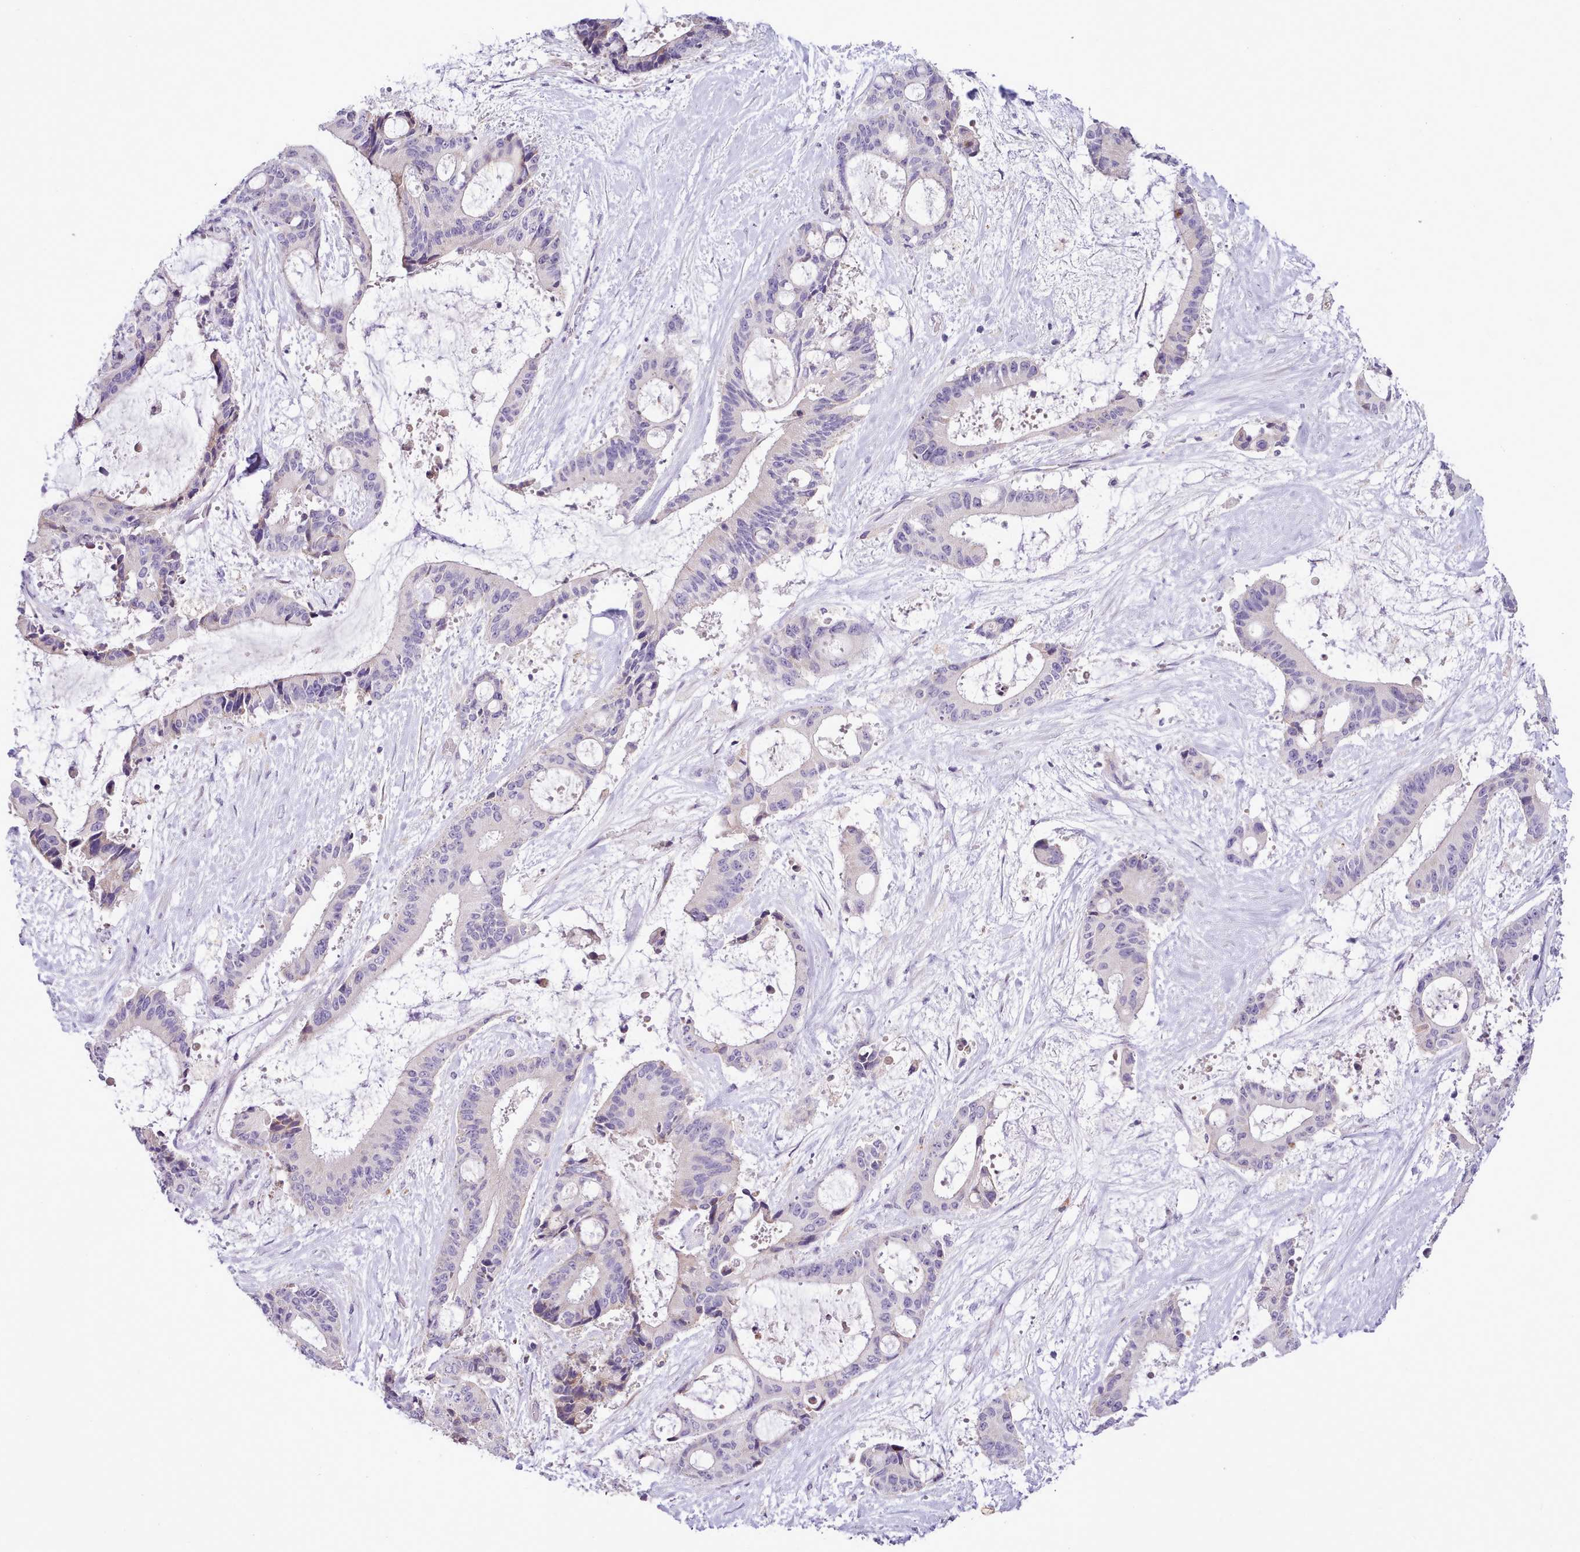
{"staining": {"intensity": "negative", "quantity": "none", "location": "none"}, "tissue": "liver cancer", "cell_type": "Tumor cells", "image_type": "cancer", "snomed": [{"axis": "morphology", "description": "Normal tissue, NOS"}, {"axis": "morphology", "description": "Cholangiocarcinoma"}, {"axis": "topography", "description": "Liver"}, {"axis": "topography", "description": "Peripheral nerve tissue"}], "caption": "High magnification brightfield microscopy of liver cancer (cholangiocarcinoma) stained with DAB (3,3'-diaminobenzidine) (brown) and counterstained with hematoxylin (blue): tumor cells show no significant positivity.", "gene": "FAM83E", "patient": {"sex": "female", "age": 73}}